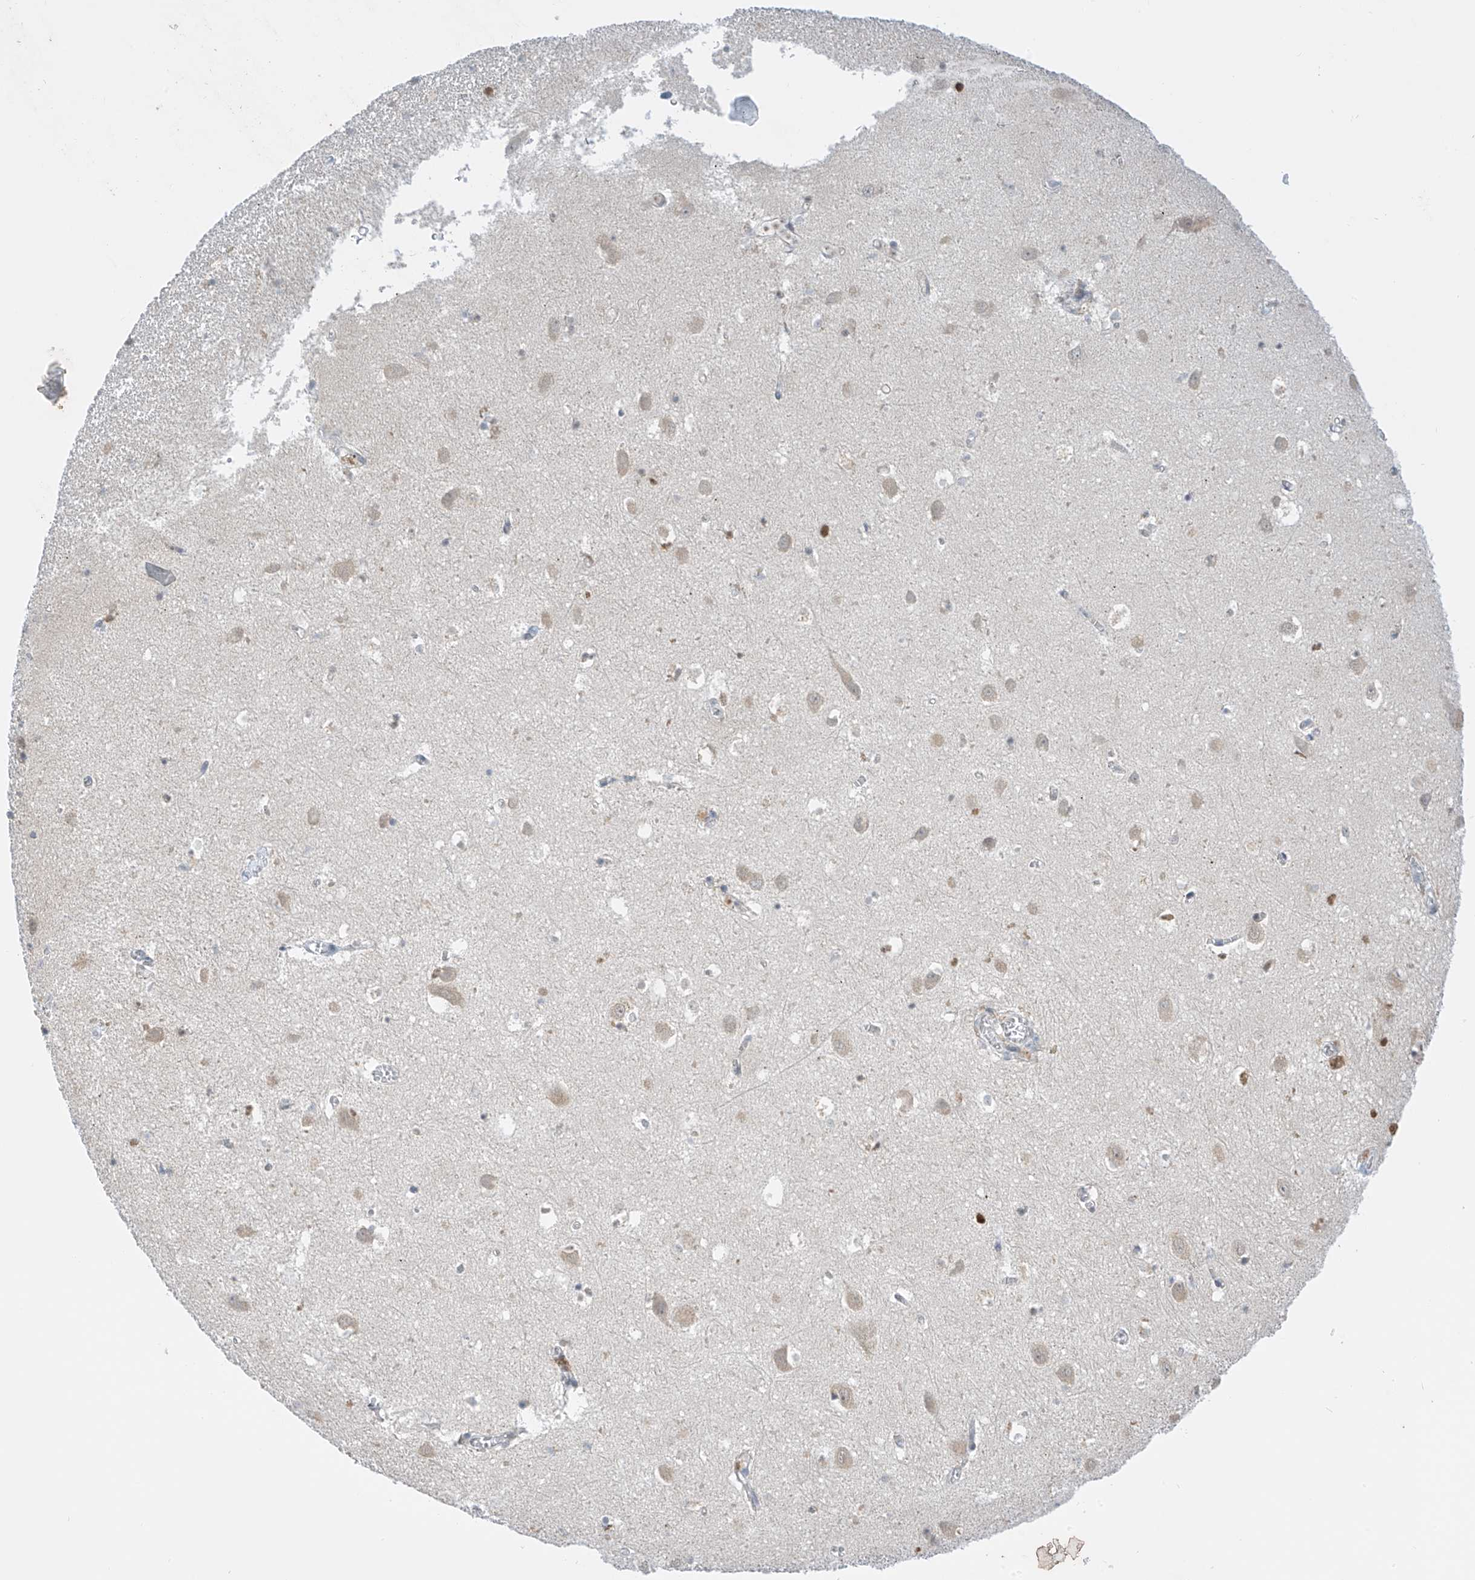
{"staining": {"intensity": "weak", "quantity": "<25%", "location": "cytoplasmic/membranous"}, "tissue": "hippocampus", "cell_type": "Glial cells", "image_type": "normal", "snomed": [{"axis": "morphology", "description": "Normal tissue, NOS"}, {"axis": "topography", "description": "Hippocampus"}], "caption": "Image shows no significant protein positivity in glial cells of normal hippocampus.", "gene": "APLF", "patient": {"sex": "female", "age": 64}}